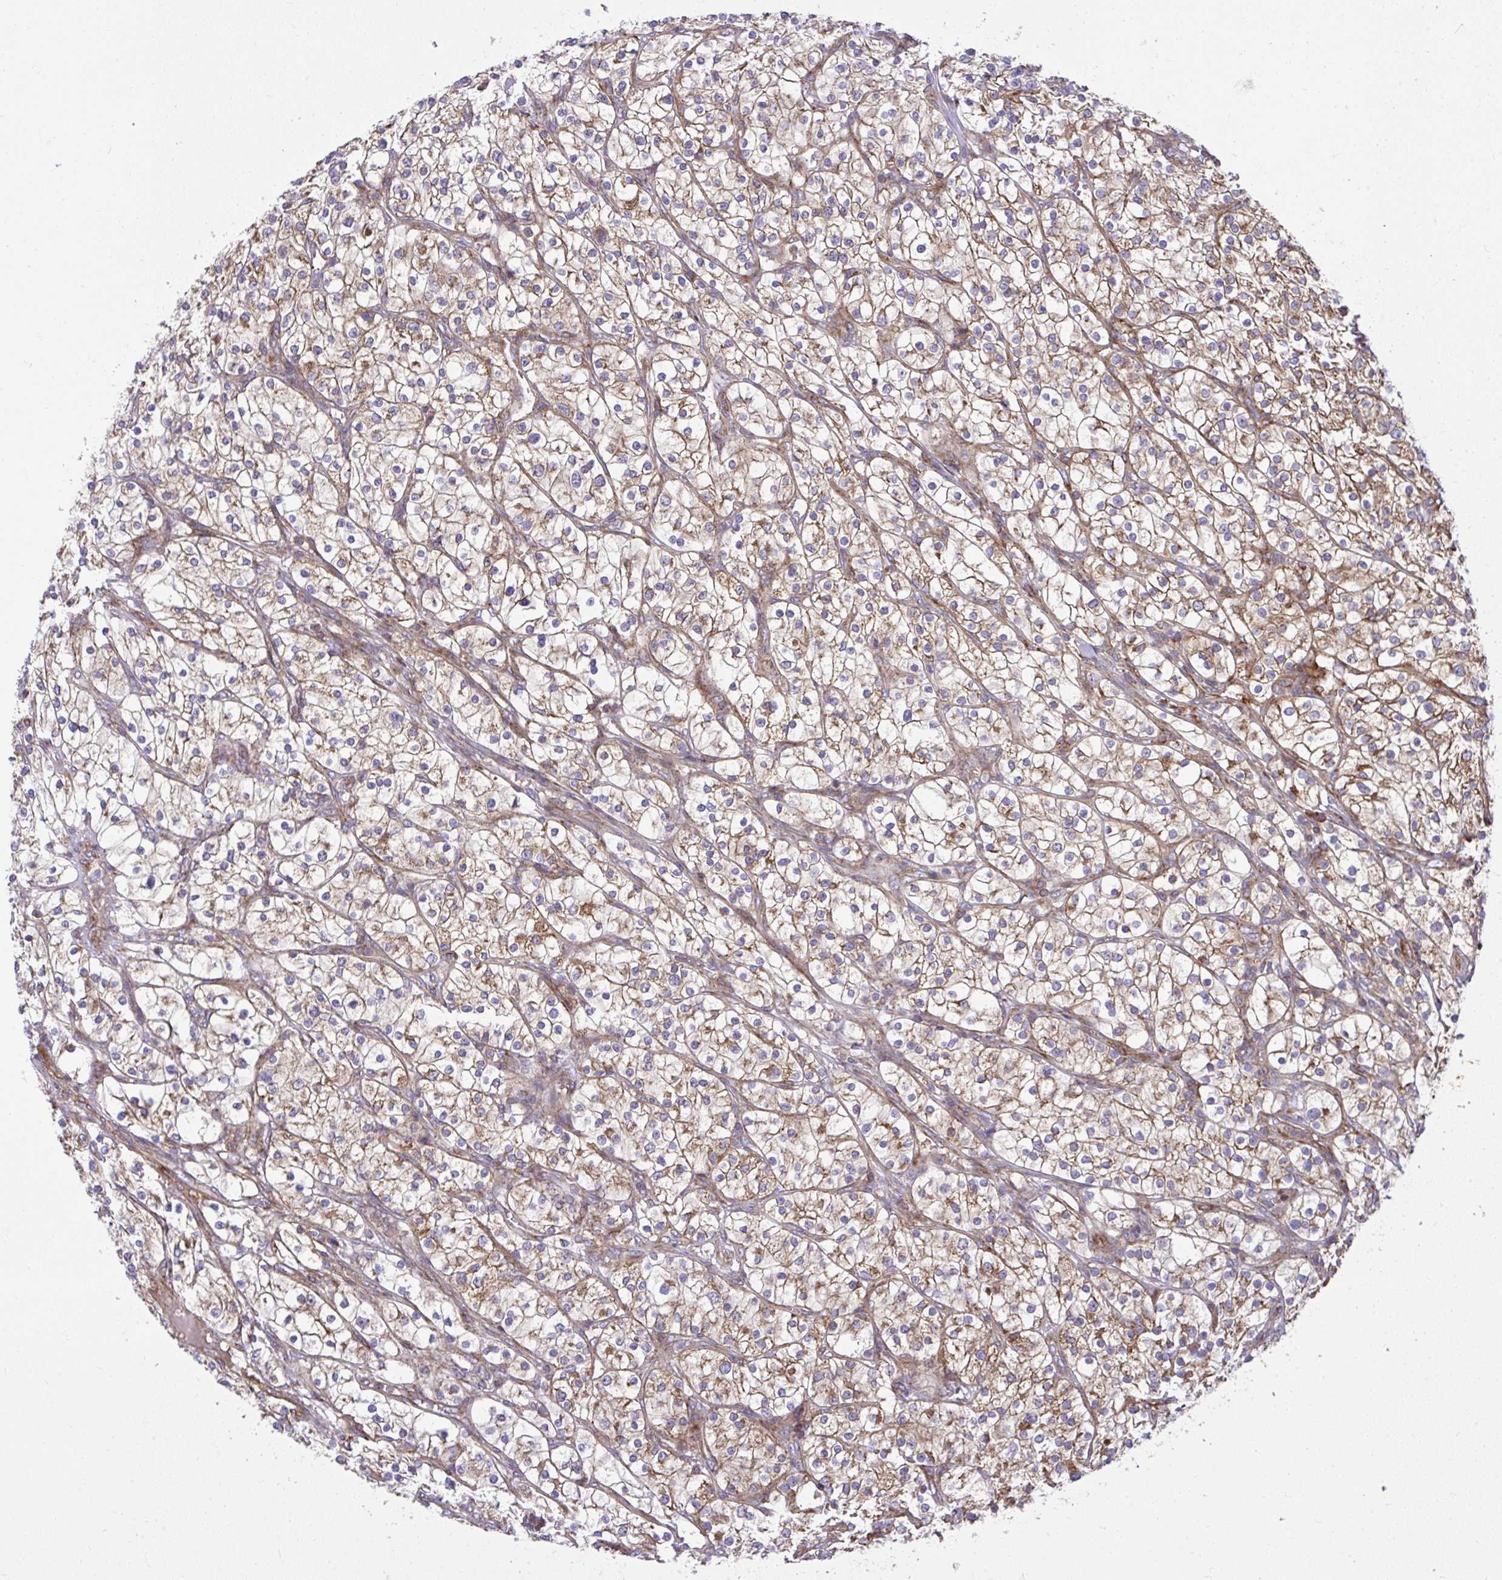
{"staining": {"intensity": "weak", "quantity": ">75%", "location": "cytoplasmic/membranous"}, "tissue": "renal cancer", "cell_type": "Tumor cells", "image_type": "cancer", "snomed": [{"axis": "morphology", "description": "Adenocarcinoma, NOS"}, {"axis": "topography", "description": "Kidney"}], "caption": "Protein staining of renal cancer (adenocarcinoma) tissue exhibits weak cytoplasmic/membranous positivity in about >75% of tumor cells.", "gene": "NMNAT3", "patient": {"sex": "male", "age": 80}}